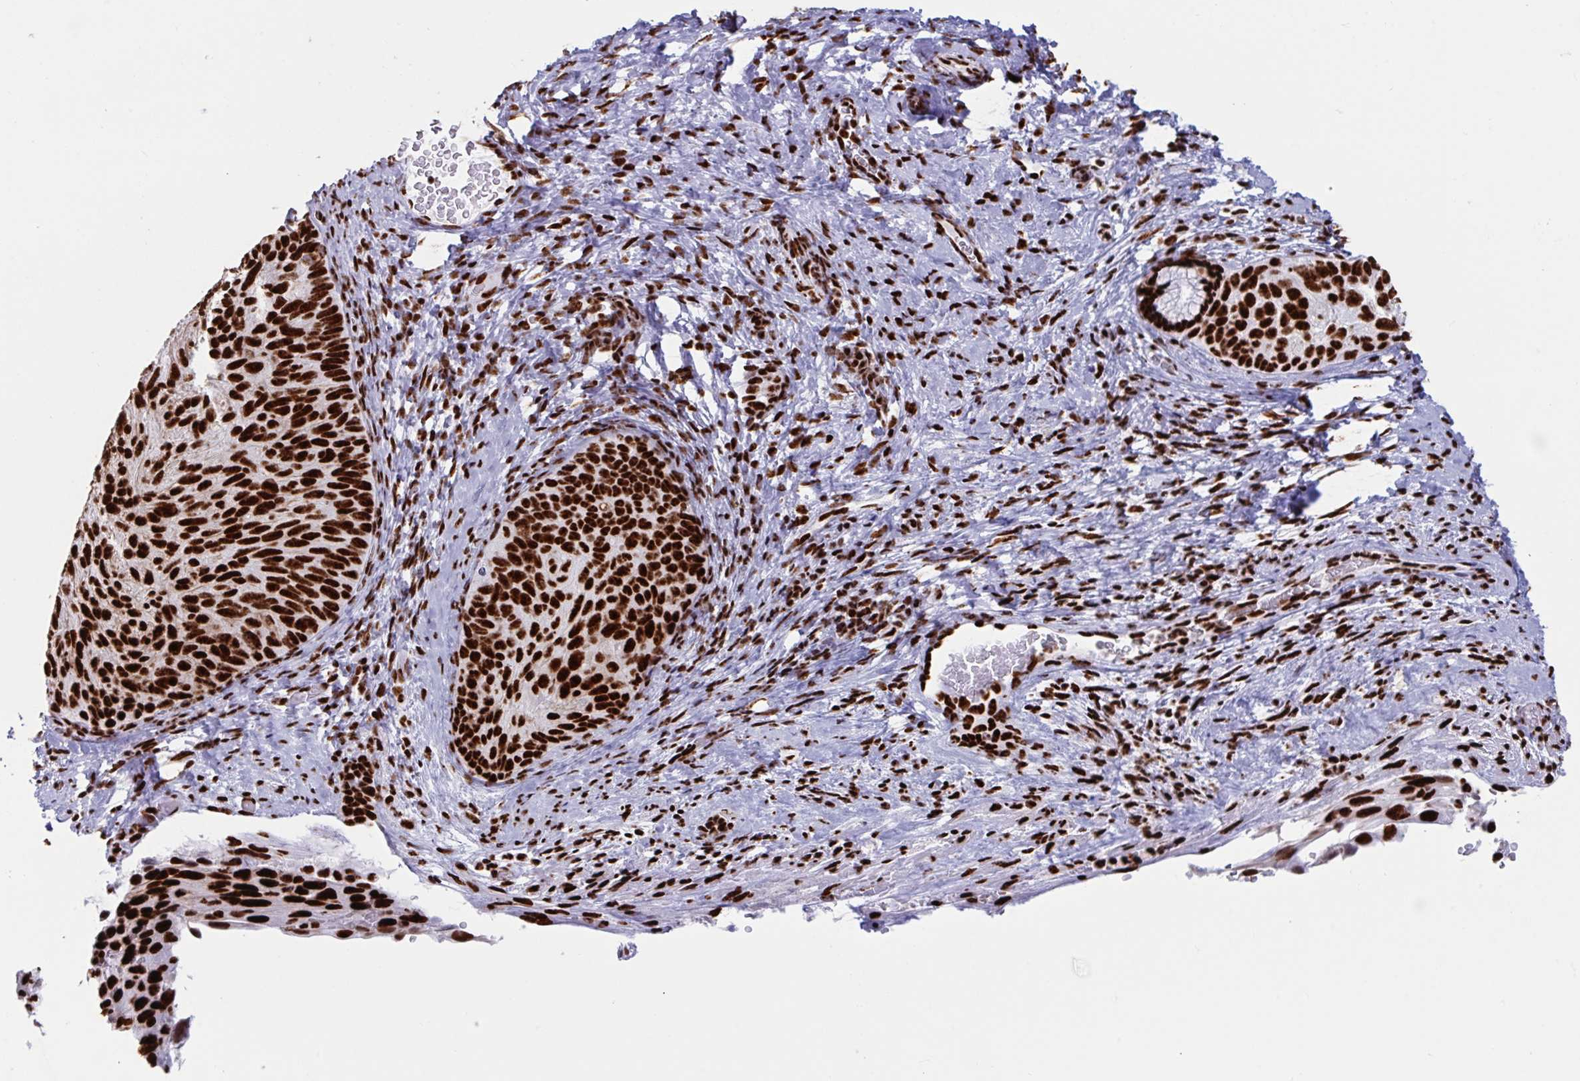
{"staining": {"intensity": "strong", "quantity": ">75%", "location": "nuclear"}, "tissue": "cervical cancer", "cell_type": "Tumor cells", "image_type": "cancer", "snomed": [{"axis": "morphology", "description": "Squamous cell carcinoma, NOS"}, {"axis": "topography", "description": "Cervix"}], "caption": "IHC staining of squamous cell carcinoma (cervical), which reveals high levels of strong nuclear positivity in approximately >75% of tumor cells indicating strong nuclear protein staining. The staining was performed using DAB (3,3'-diaminobenzidine) (brown) for protein detection and nuclei were counterstained in hematoxylin (blue).", "gene": "IKZF2", "patient": {"sex": "female", "age": 80}}